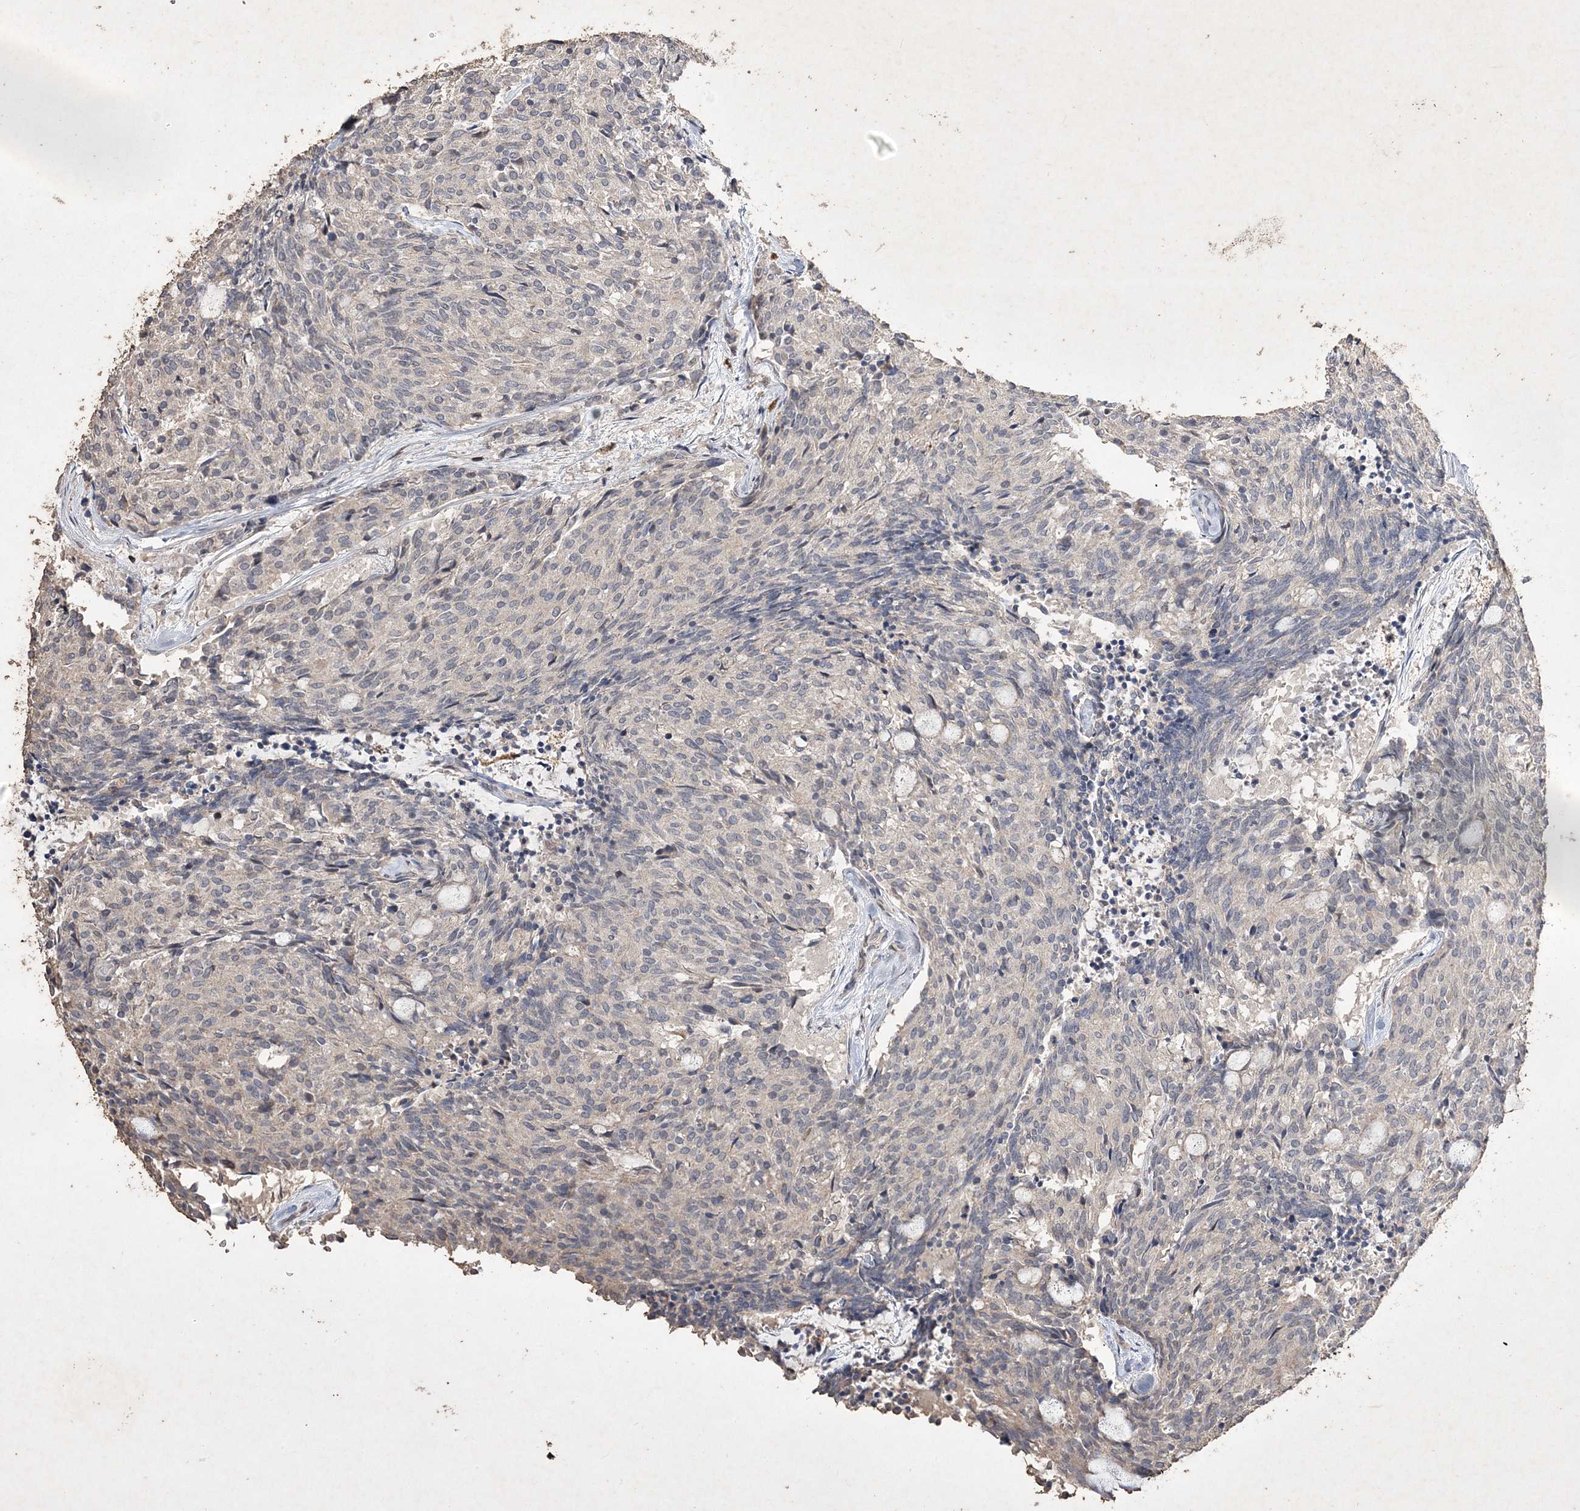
{"staining": {"intensity": "negative", "quantity": "none", "location": "none"}, "tissue": "carcinoid", "cell_type": "Tumor cells", "image_type": "cancer", "snomed": [{"axis": "morphology", "description": "Carcinoid, malignant, NOS"}, {"axis": "topography", "description": "Pancreas"}], "caption": "IHC image of neoplastic tissue: human malignant carcinoid stained with DAB (3,3'-diaminobenzidine) demonstrates no significant protein expression in tumor cells. The staining was performed using DAB to visualize the protein expression in brown, while the nuclei were stained in blue with hematoxylin (Magnification: 20x).", "gene": "C3orf38", "patient": {"sex": "female", "age": 54}}